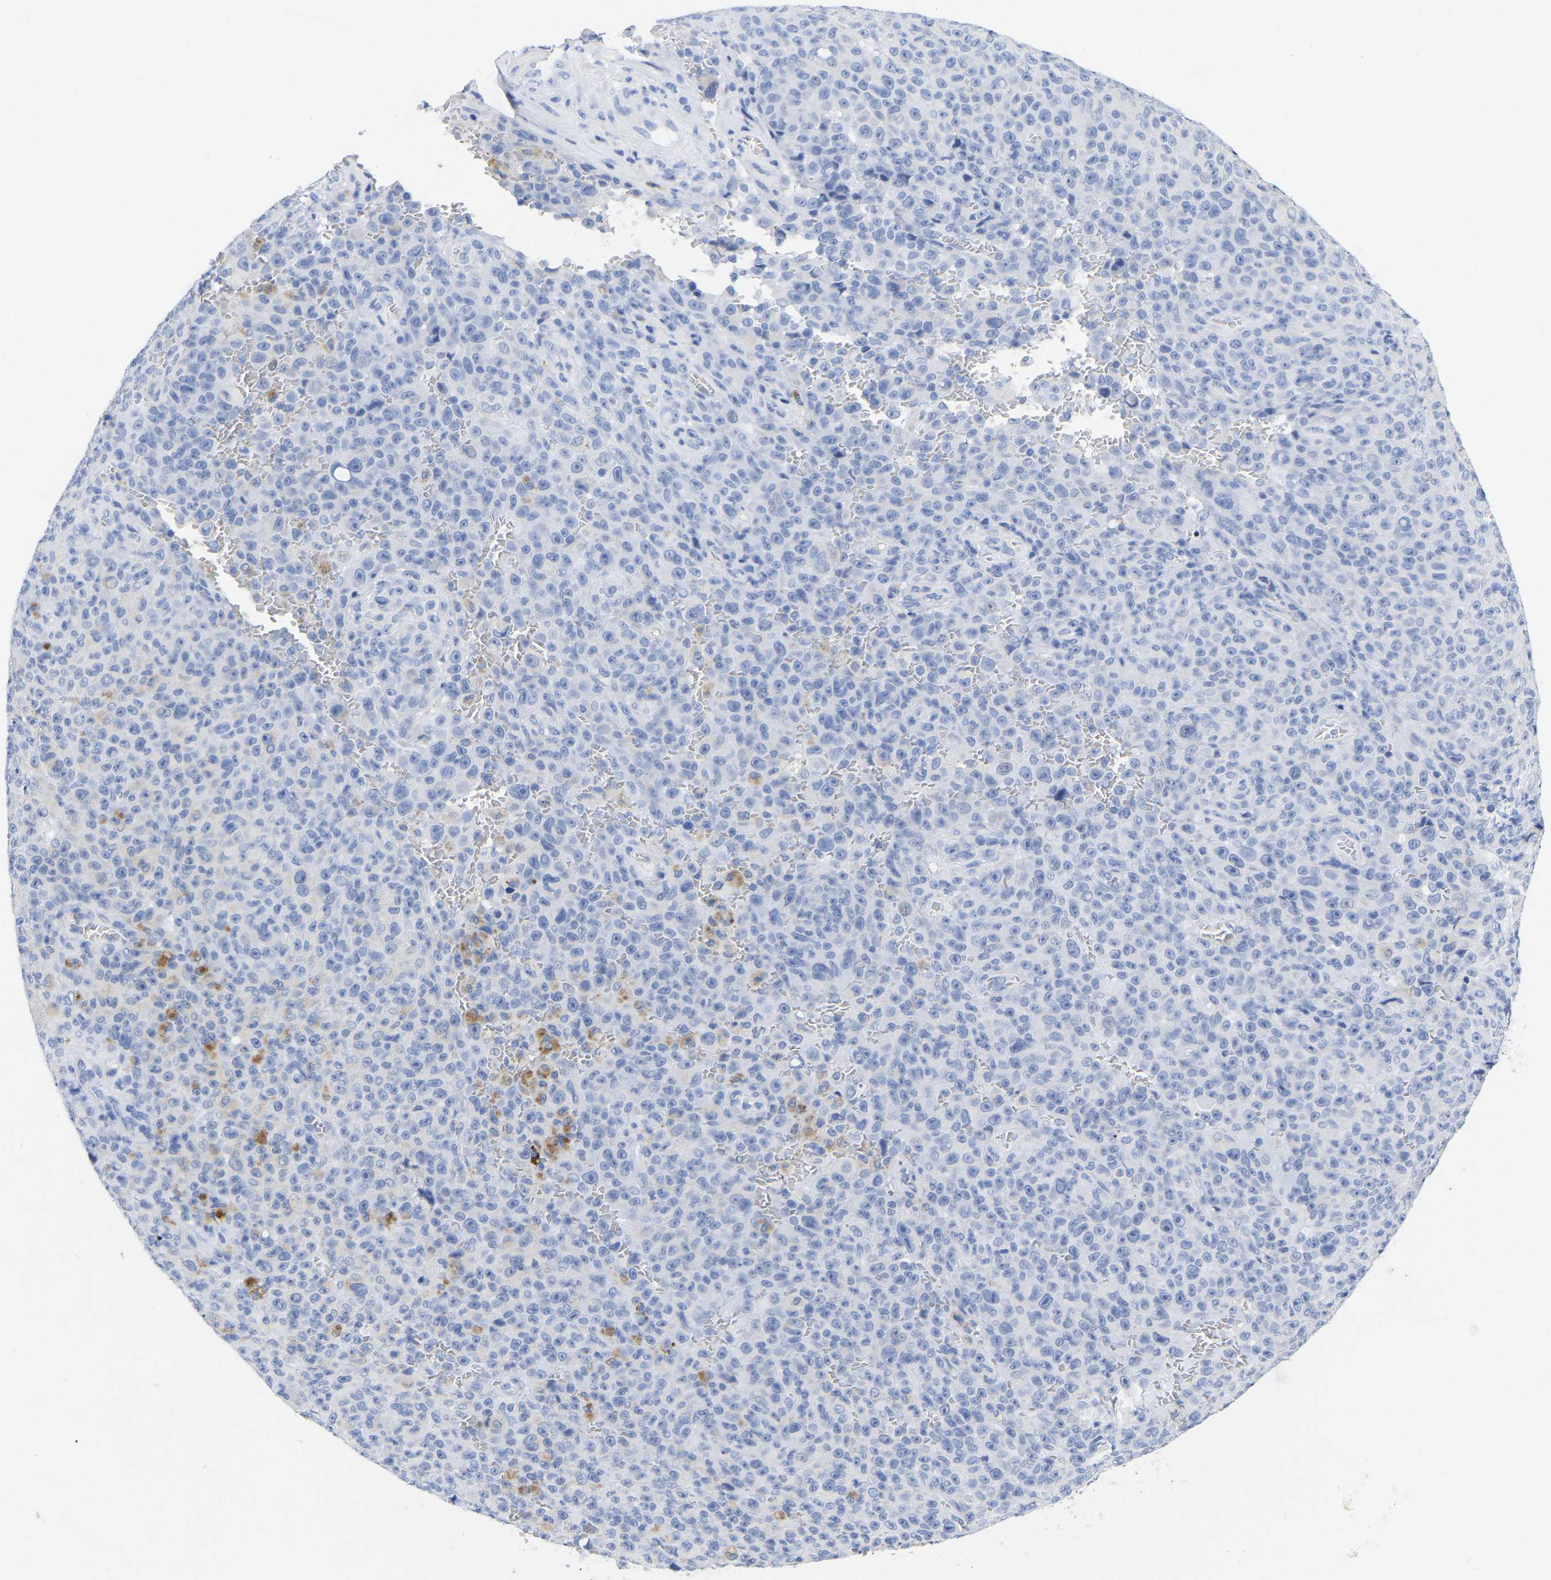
{"staining": {"intensity": "negative", "quantity": "none", "location": "none"}, "tissue": "melanoma", "cell_type": "Tumor cells", "image_type": "cancer", "snomed": [{"axis": "morphology", "description": "Malignant melanoma, NOS"}, {"axis": "topography", "description": "Skin"}], "caption": "Image shows no protein staining in tumor cells of melanoma tissue.", "gene": "ZNF629", "patient": {"sex": "female", "age": 82}}